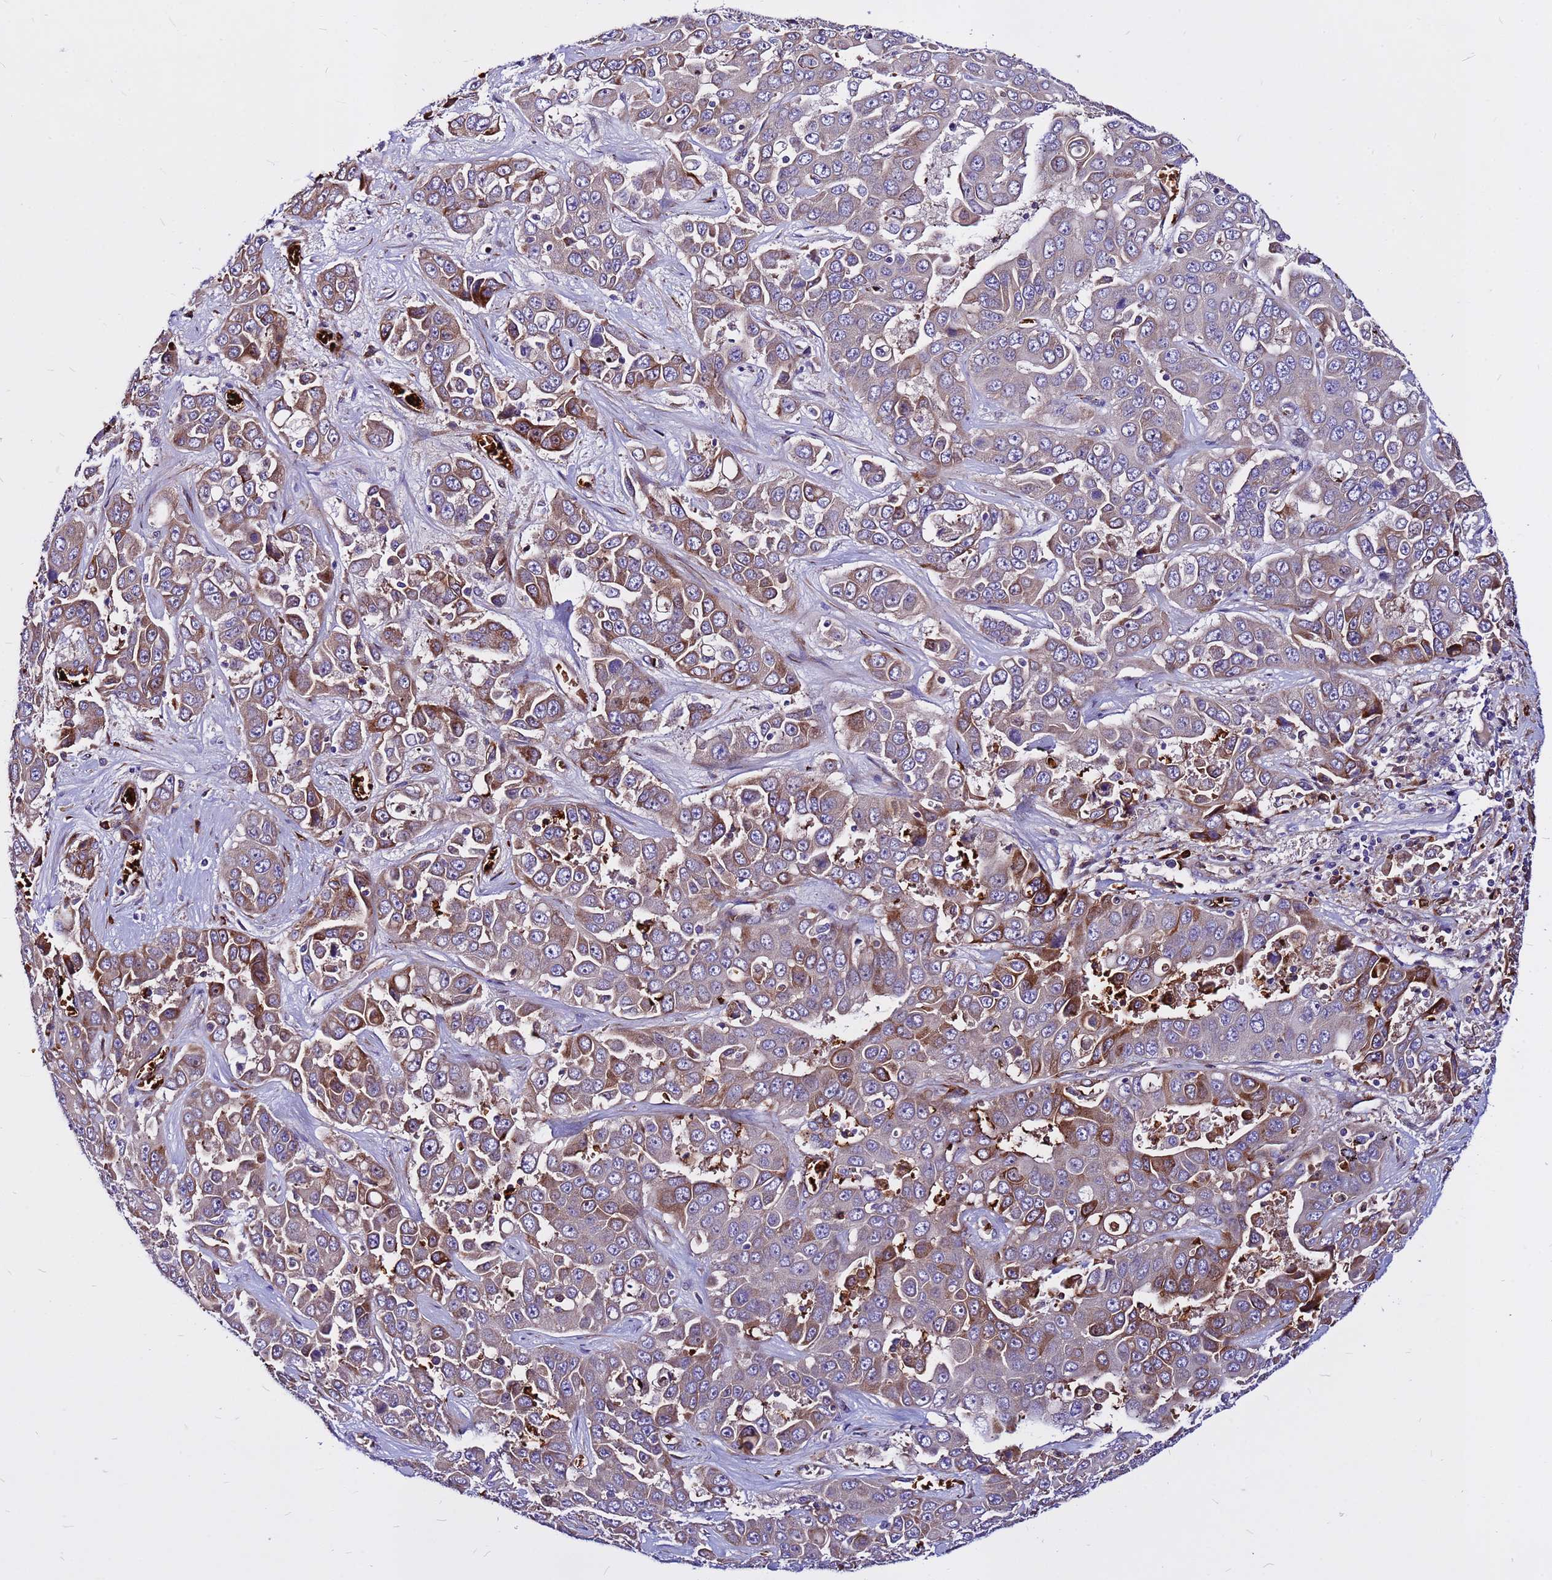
{"staining": {"intensity": "strong", "quantity": "<25%", "location": "cytoplasmic/membranous"}, "tissue": "liver cancer", "cell_type": "Tumor cells", "image_type": "cancer", "snomed": [{"axis": "morphology", "description": "Cholangiocarcinoma"}, {"axis": "topography", "description": "Liver"}], "caption": "Liver cancer stained for a protein (brown) demonstrates strong cytoplasmic/membranous positive expression in about <25% of tumor cells.", "gene": "ZNF669", "patient": {"sex": "female", "age": 52}}